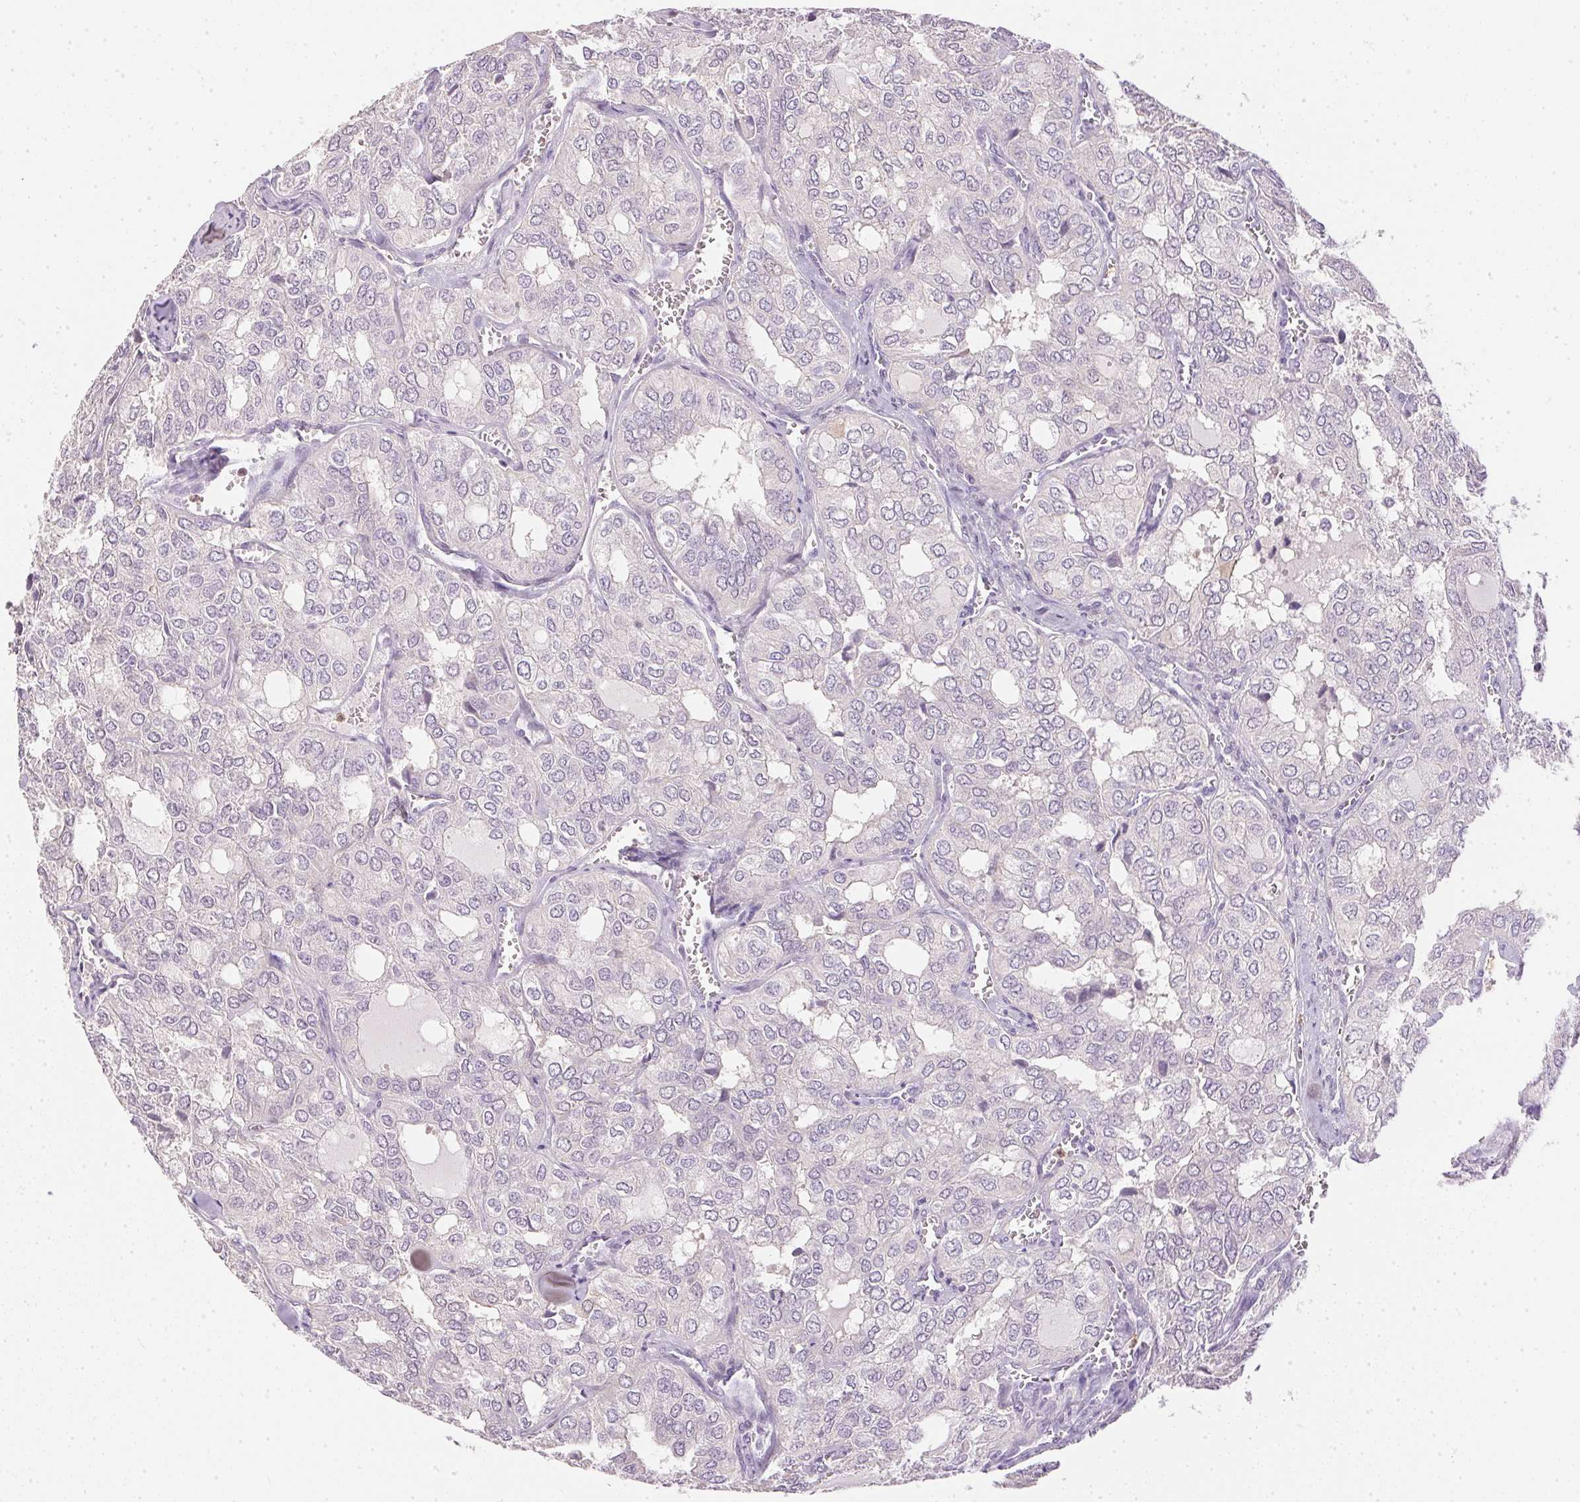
{"staining": {"intensity": "negative", "quantity": "none", "location": "none"}, "tissue": "thyroid cancer", "cell_type": "Tumor cells", "image_type": "cancer", "snomed": [{"axis": "morphology", "description": "Follicular adenoma carcinoma, NOS"}, {"axis": "topography", "description": "Thyroid gland"}], "caption": "The IHC photomicrograph has no significant staining in tumor cells of thyroid cancer (follicular adenoma carcinoma) tissue.", "gene": "S100A3", "patient": {"sex": "male", "age": 75}}